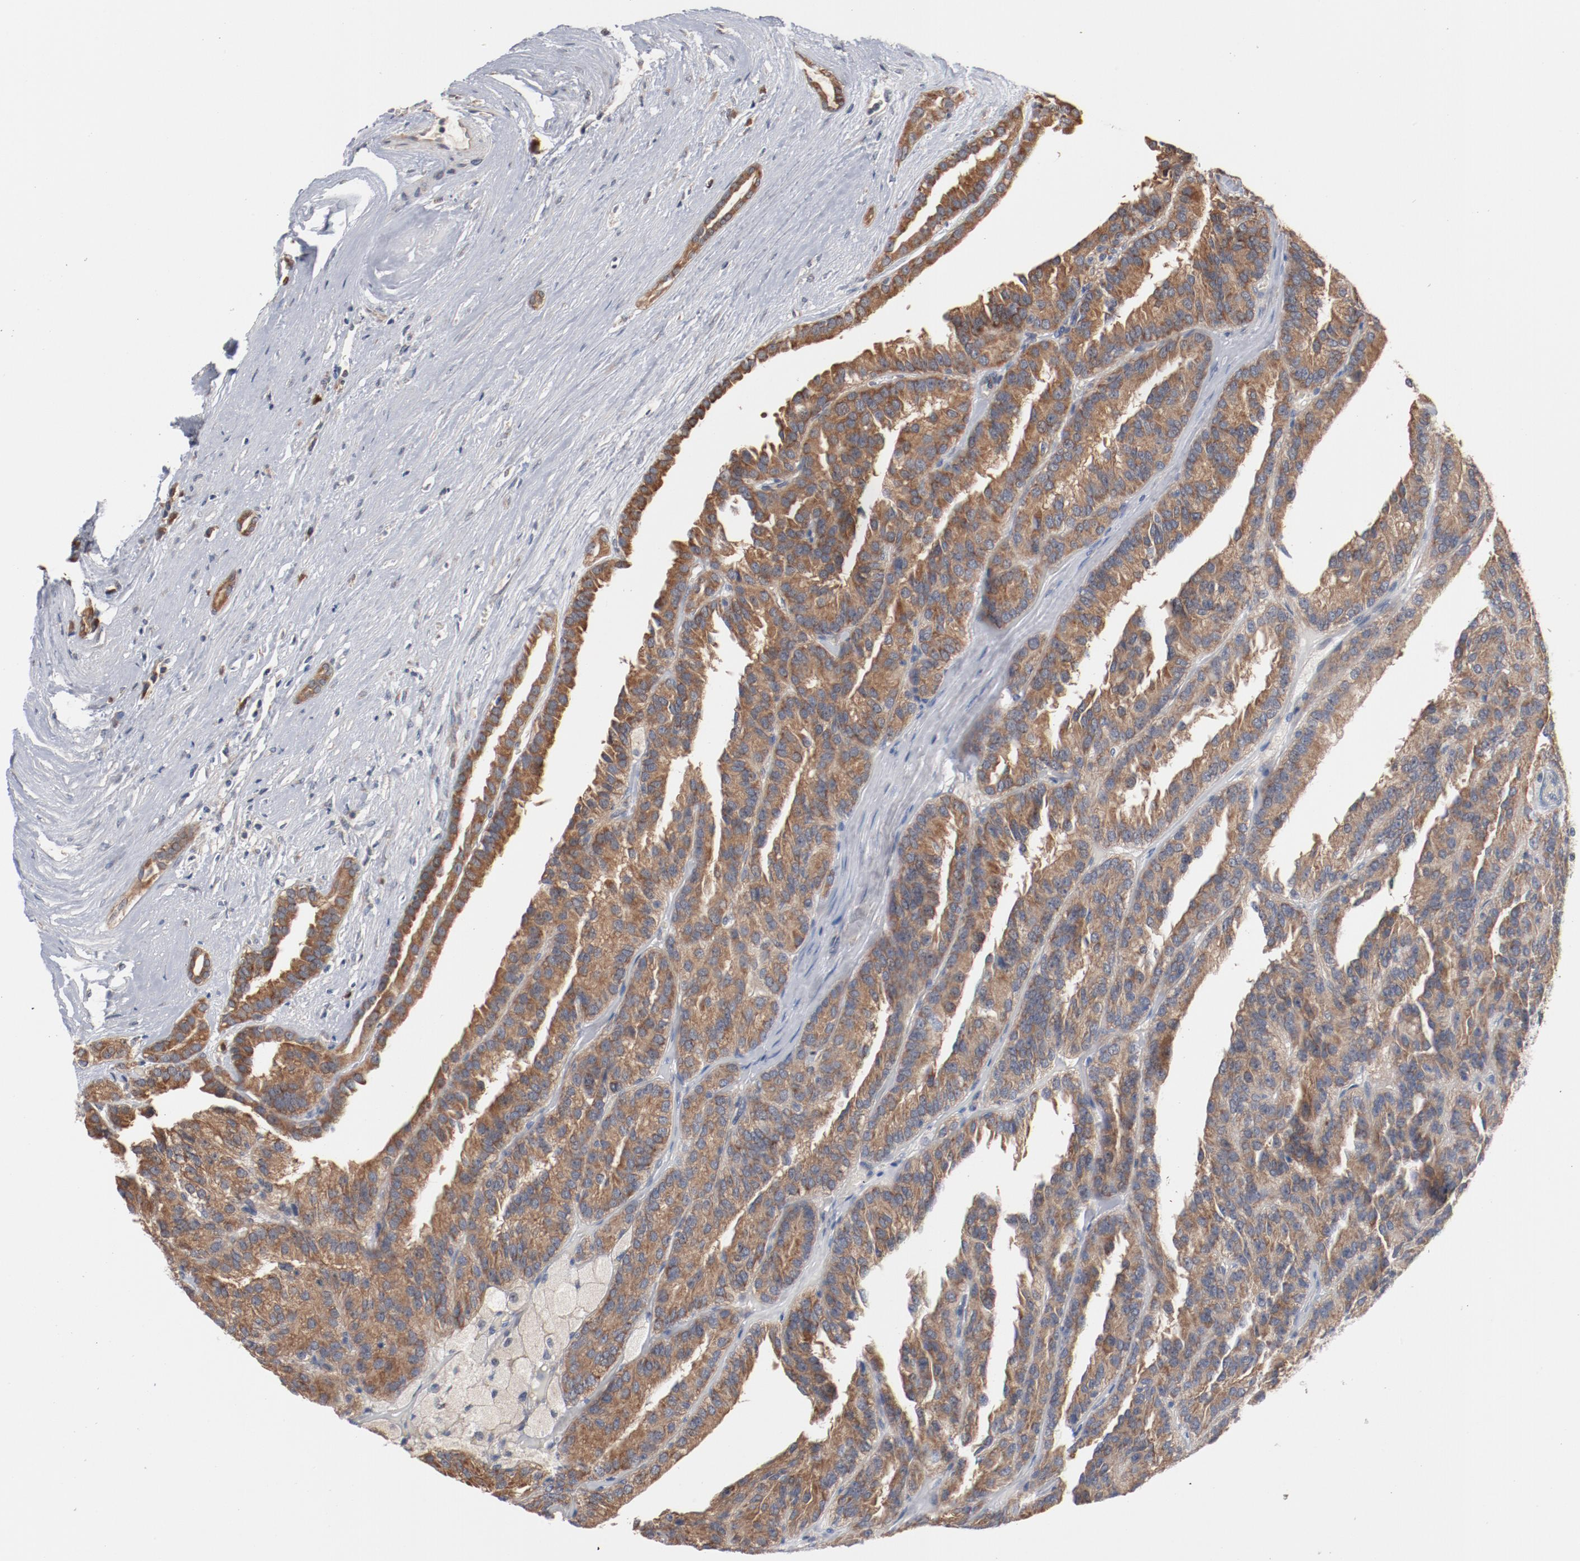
{"staining": {"intensity": "moderate", "quantity": ">75%", "location": "cytoplasmic/membranous"}, "tissue": "renal cancer", "cell_type": "Tumor cells", "image_type": "cancer", "snomed": [{"axis": "morphology", "description": "Adenocarcinoma, NOS"}, {"axis": "topography", "description": "Kidney"}], "caption": "The photomicrograph displays immunohistochemical staining of renal cancer. There is moderate cytoplasmic/membranous expression is seen in about >75% of tumor cells. (DAB = brown stain, brightfield microscopy at high magnification).", "gene": "RNASE11", "patient": {"sex": "male", "age": 46}}